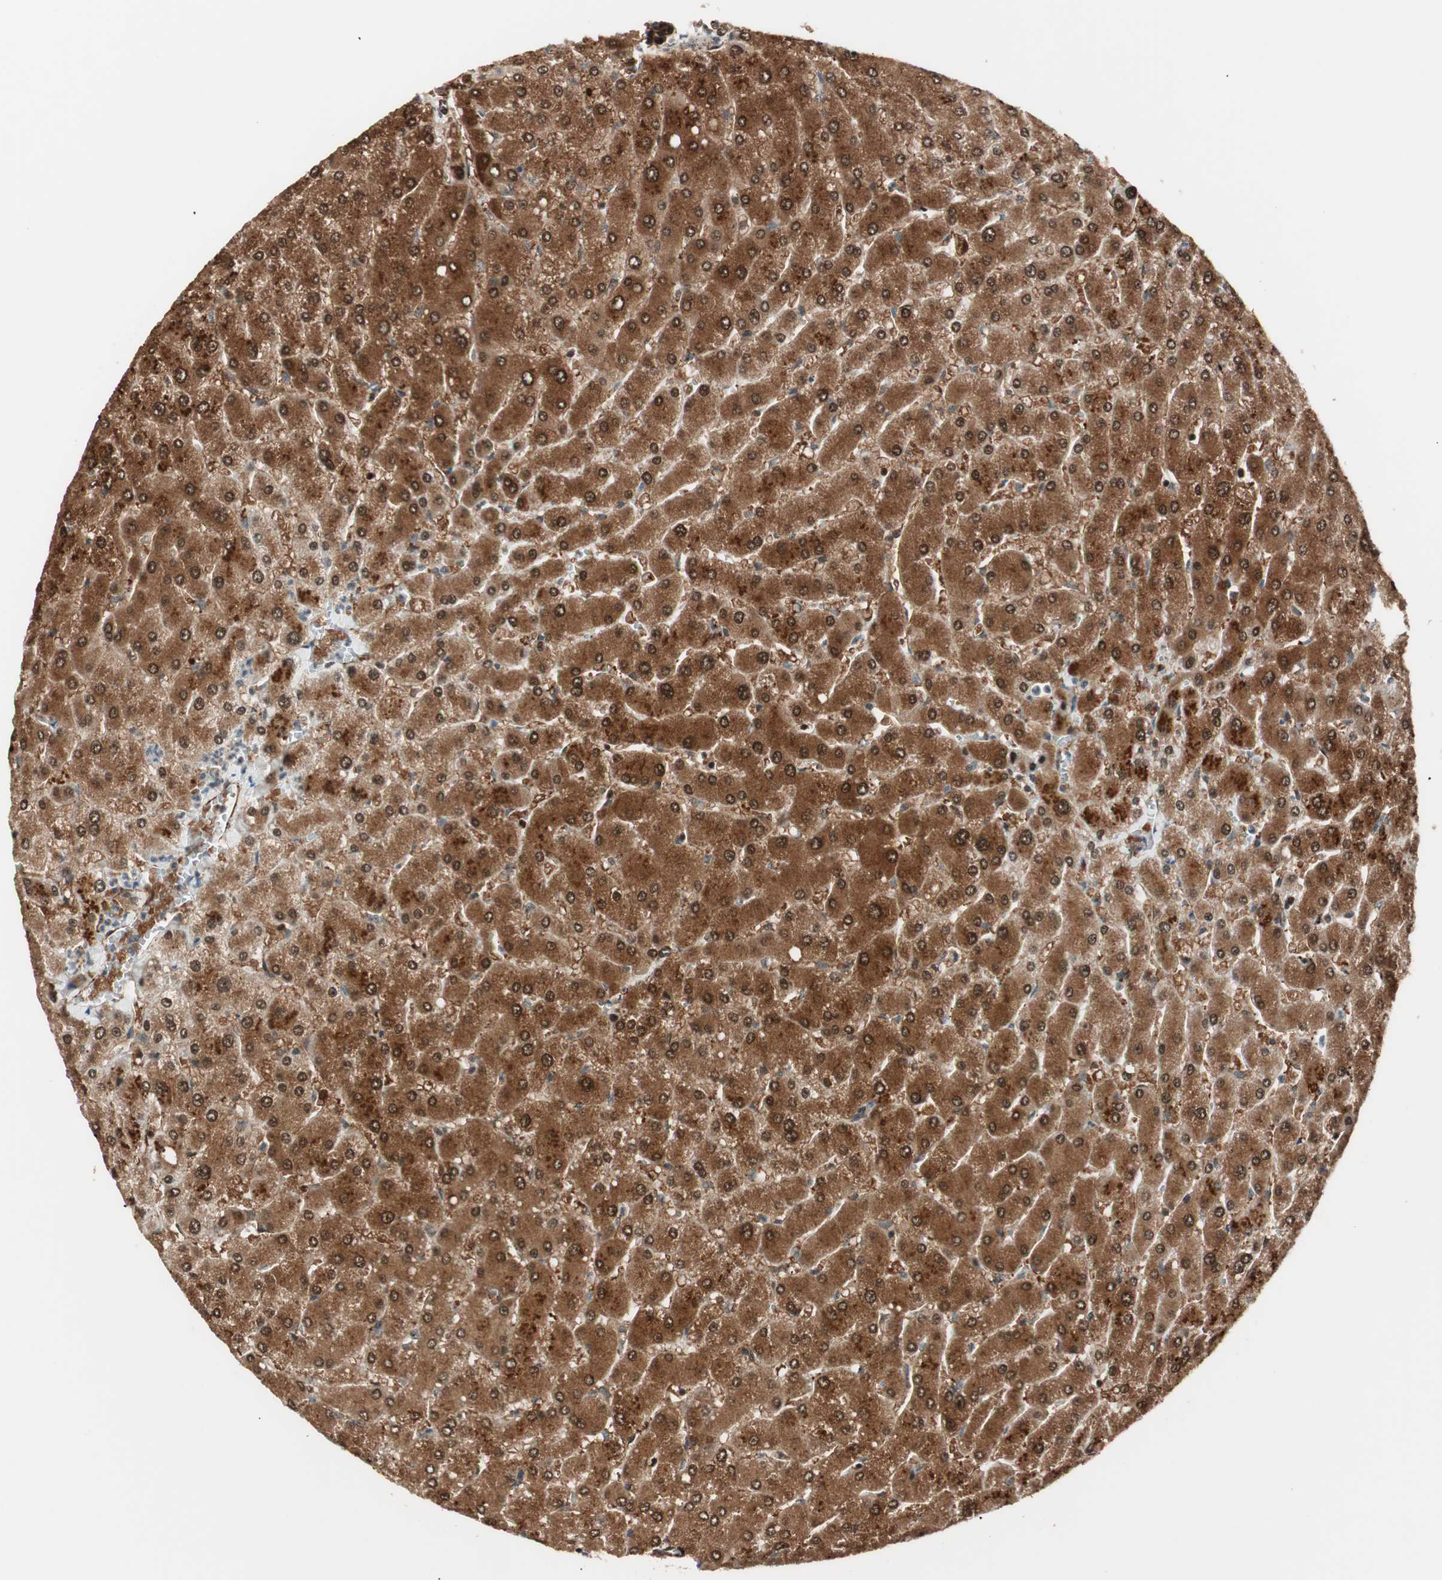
{"staining": {"intensity": "negative", "quantity": "none", "location": "none"}, "tissue": "liver", "cell_type": "Cholangiocytes", "image_type": "normal", "snomed": [{"axis": "morphology", "description": "Normal tissue, NOS"}, {"axis": "topography", "description": "Liver"}], "caption": "This is an immunohistochemistry photomicrograph of normal human liver. There is no expression in cholangiocytes.", "gene": "CDK19", "patient": {"sex": "male", "age": 55}}